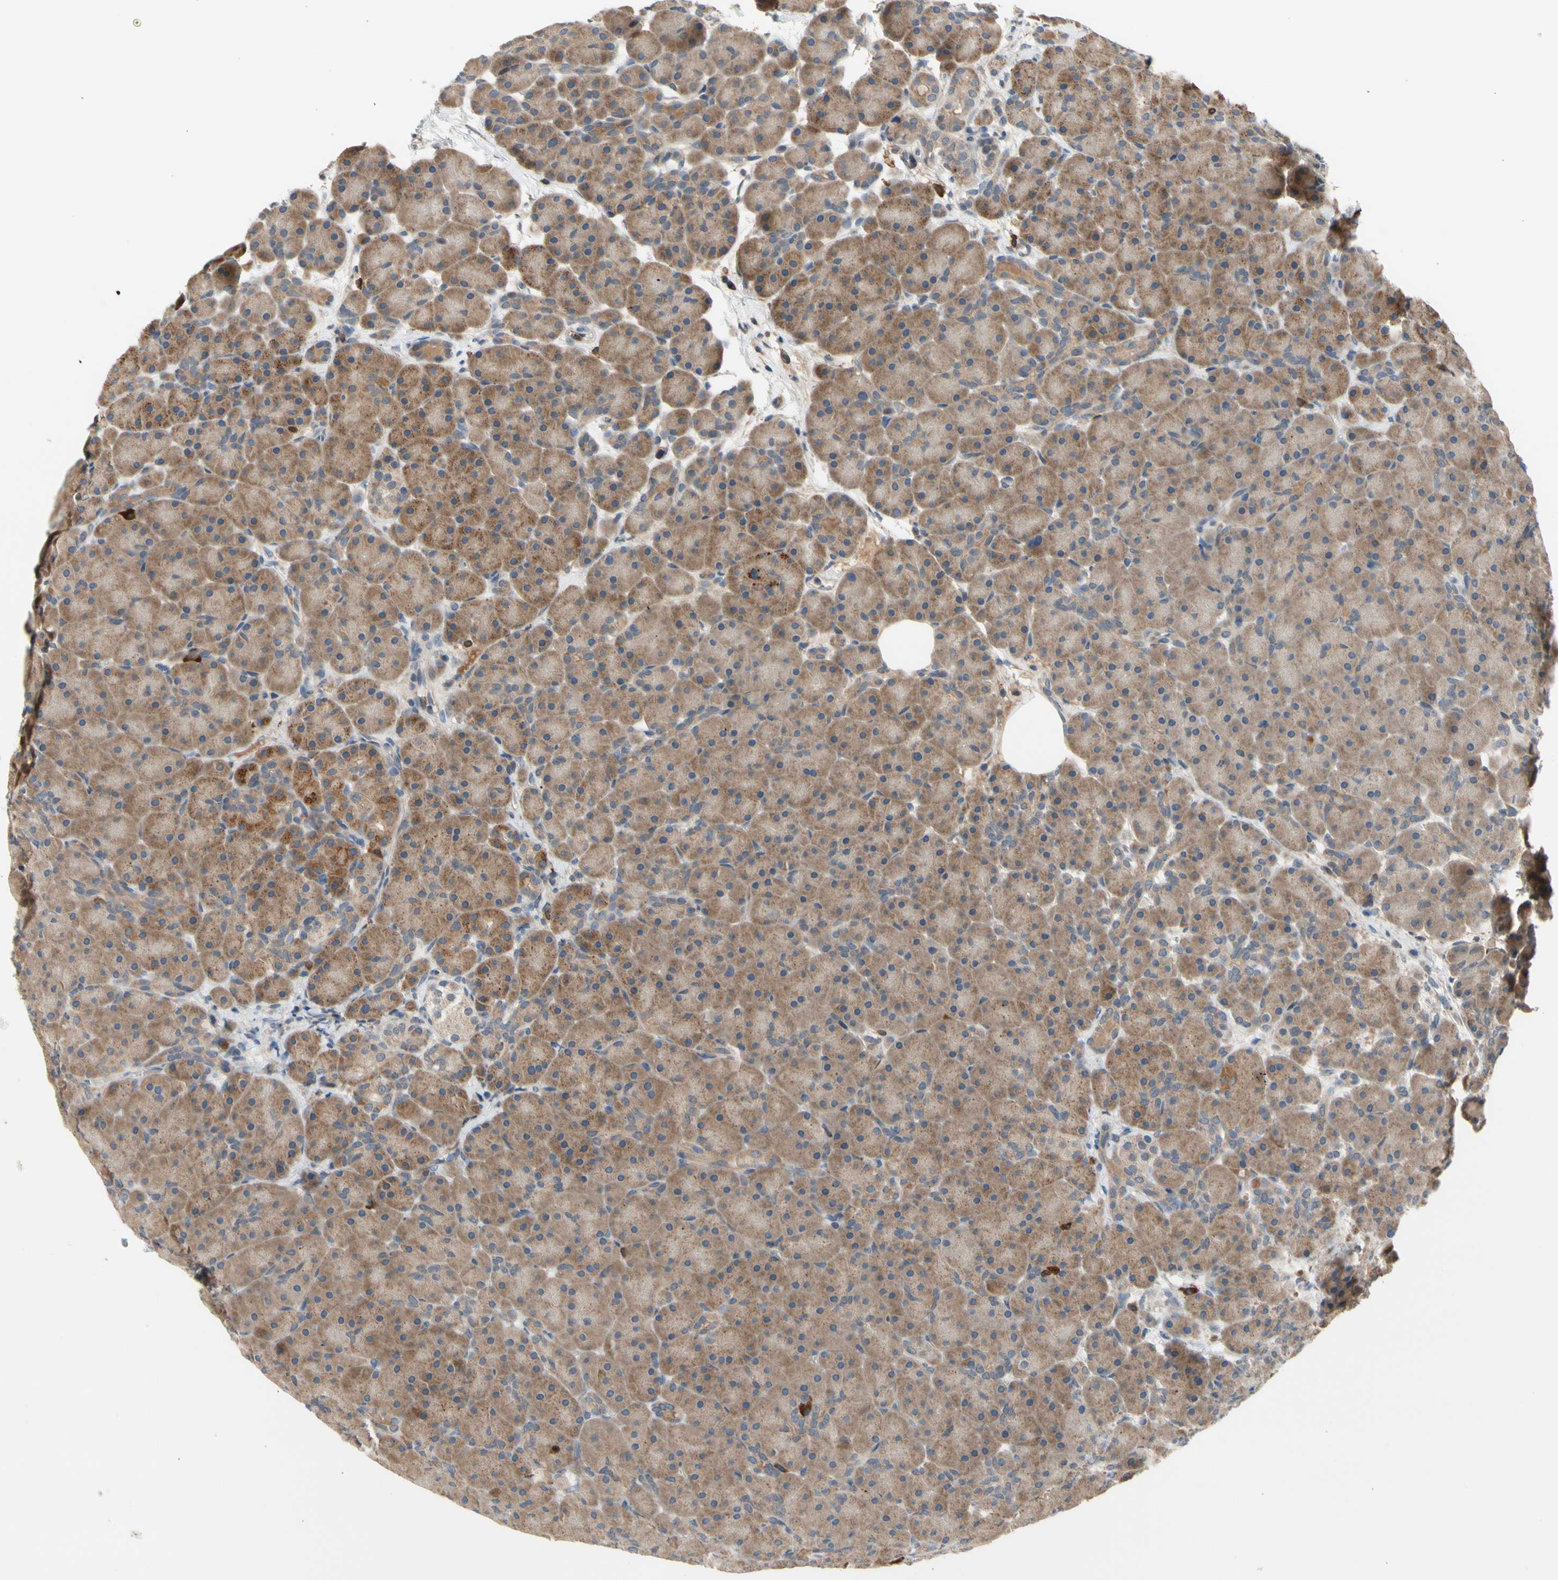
{"staining": {"intensity": "moderate", "quantity": ">75%", "location": "cytoplasmic/membranous"}, "tissue": "pancreas", "cell_type": "Exocrine glandular cells", "image_type": "normal", "snomed": [{"axis": "morphology", "description": "Normal tissue, NOS"}, {"axis": "topography", "description": "Pancreas"}], "caption": "Approximately >75% of exocrine glandular cells in benign pancreas reveal moderate cytoplasmic/membranous protein expression as visualized by brown immunohistochemical staining.", "gene": "GALNT5", "patient": {"sex": "male", "age": 66}}